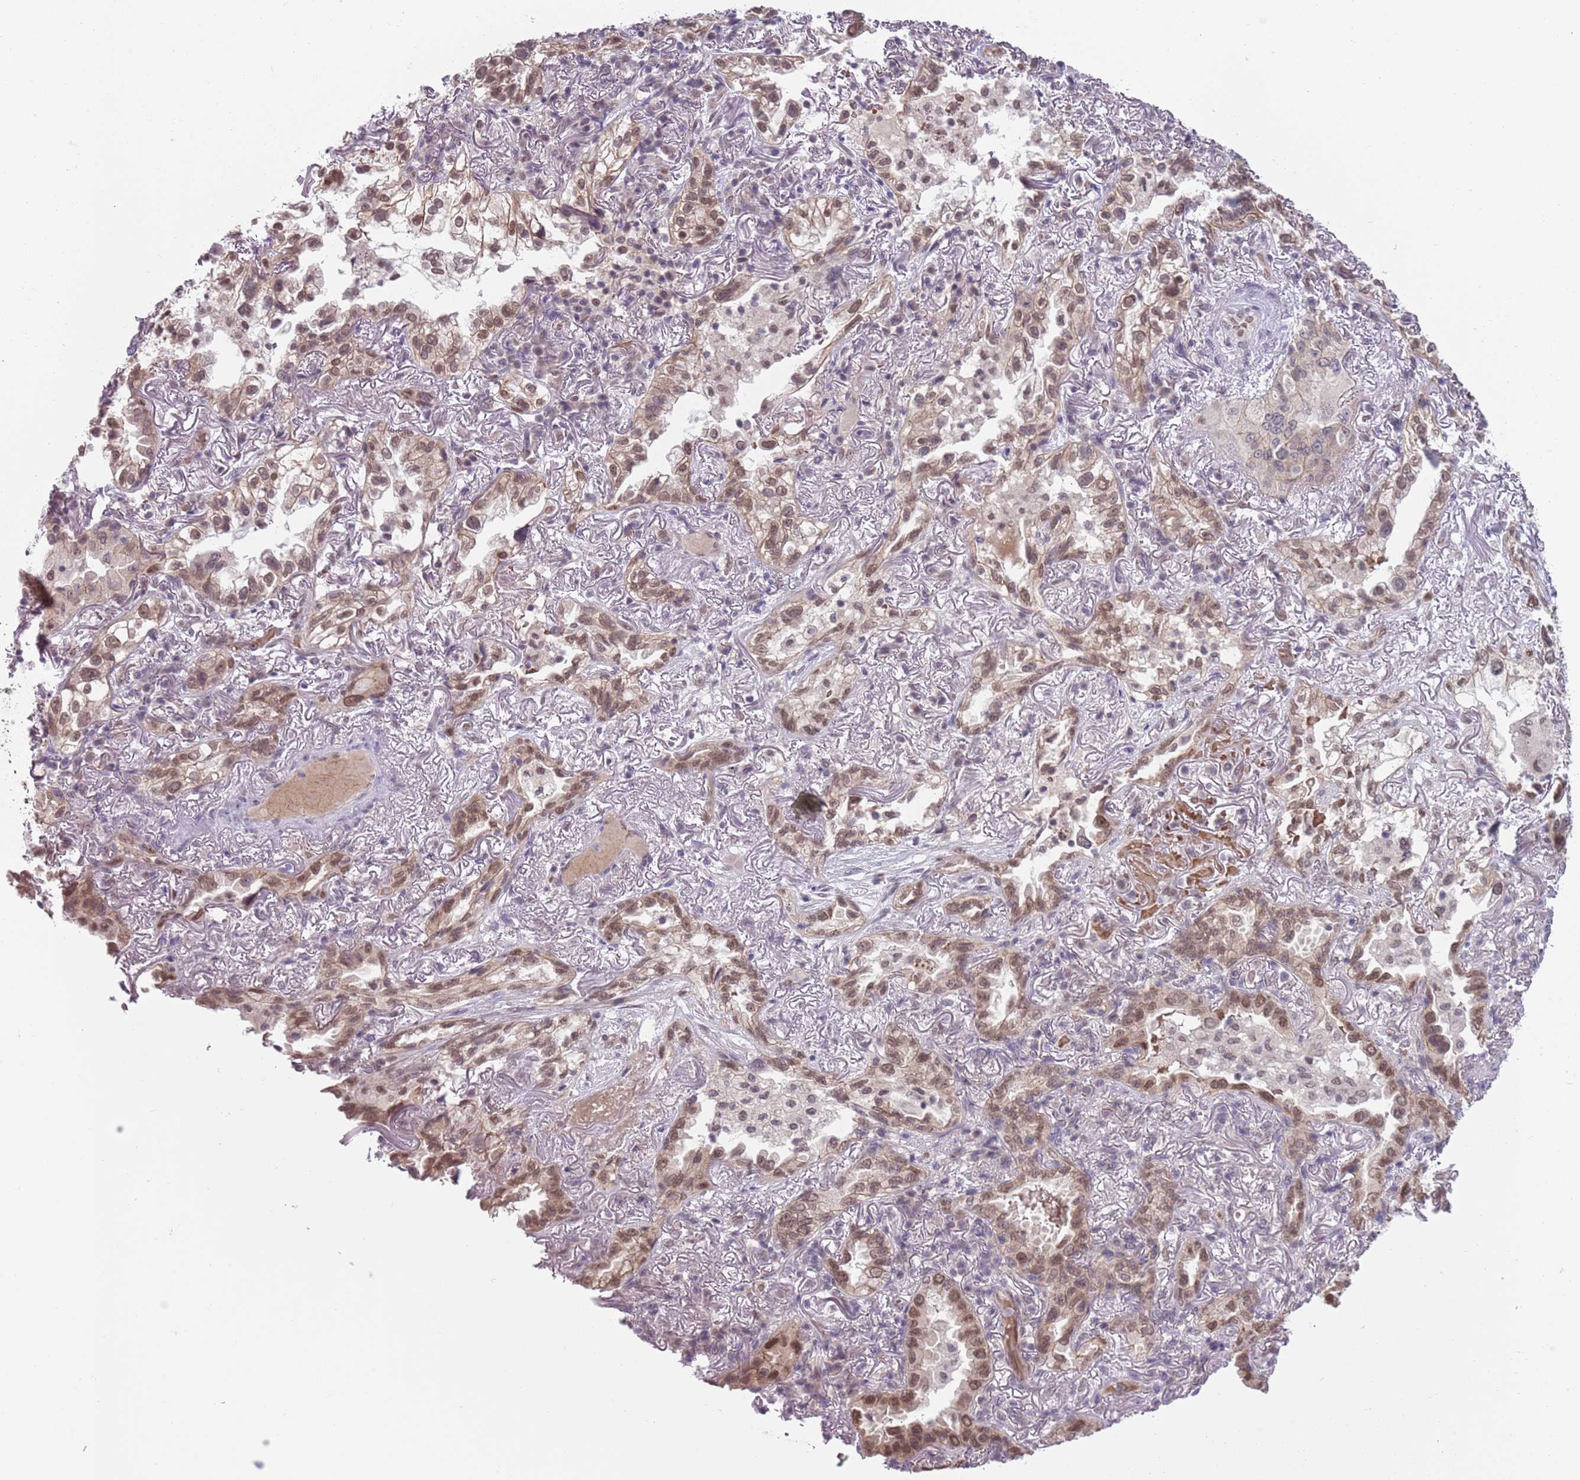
{"staining": {"intensity": "weak", "quantity": ">75%", "location": "nuclear"}, "tissue": "lung cancer", "cell_type": "Tumor cells", "image_type": "cancer", "snomed": [{"axis": "morphology", "description": "Adenocarcinoma, NOS"}, {"axis": "topography", "description": "Lung"}], "caption": "Weak nuclear protein staining is present in approximately >75% of tumor cells in adenocarcinoma (lung). The staining was performed using DAB to visualize the protein expression in brown, while the nuclei were stained in blue with hematoxylin (Magnification: 20x).", "gene": "TM2D1", "patient": {"sex": "female", "age": 69}}